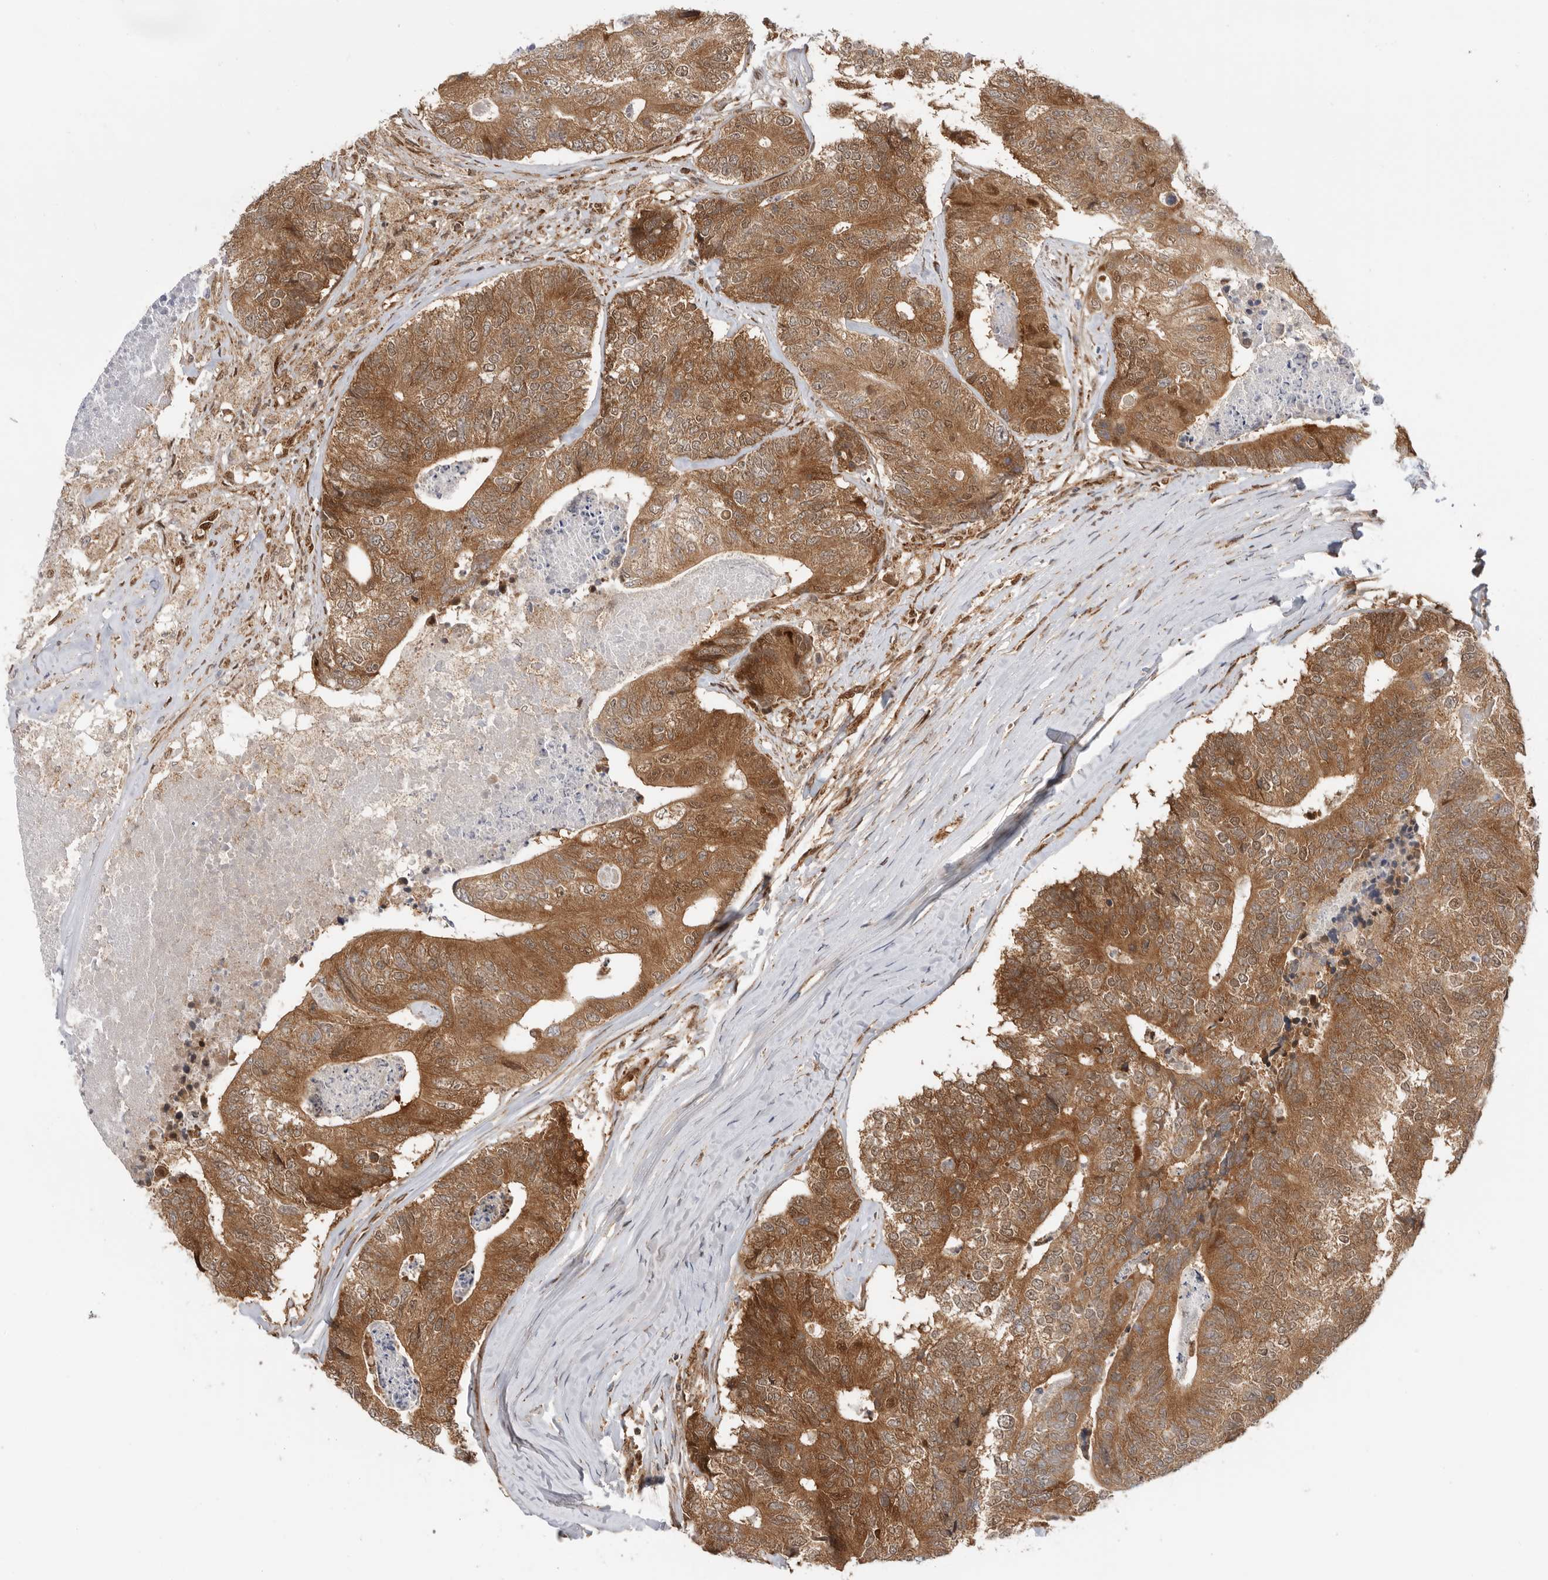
{"staining": {"intensity": "moderate", "quantity": ">75%", "location": "cytoplasmic/membranous"}, "tissue": "colorectal cancer", "cell_type": "Tumor cells", "image_type": "cancer", "snomed": [{"axis": "morphology", "description": "Adenocarcinoma, NOS"}, {"axis": "topography", "description": "Colon"}], "caption": "DAB (3,3'-diaminobenzidine) immunohistochemical staining of colorectal cancer demonstrates moderate cytoplasmic/membranous protein expression in approximately >75% of tumor cells.", "gene": "DCAF8", "patient": {"sex": "female", "age": 67}}